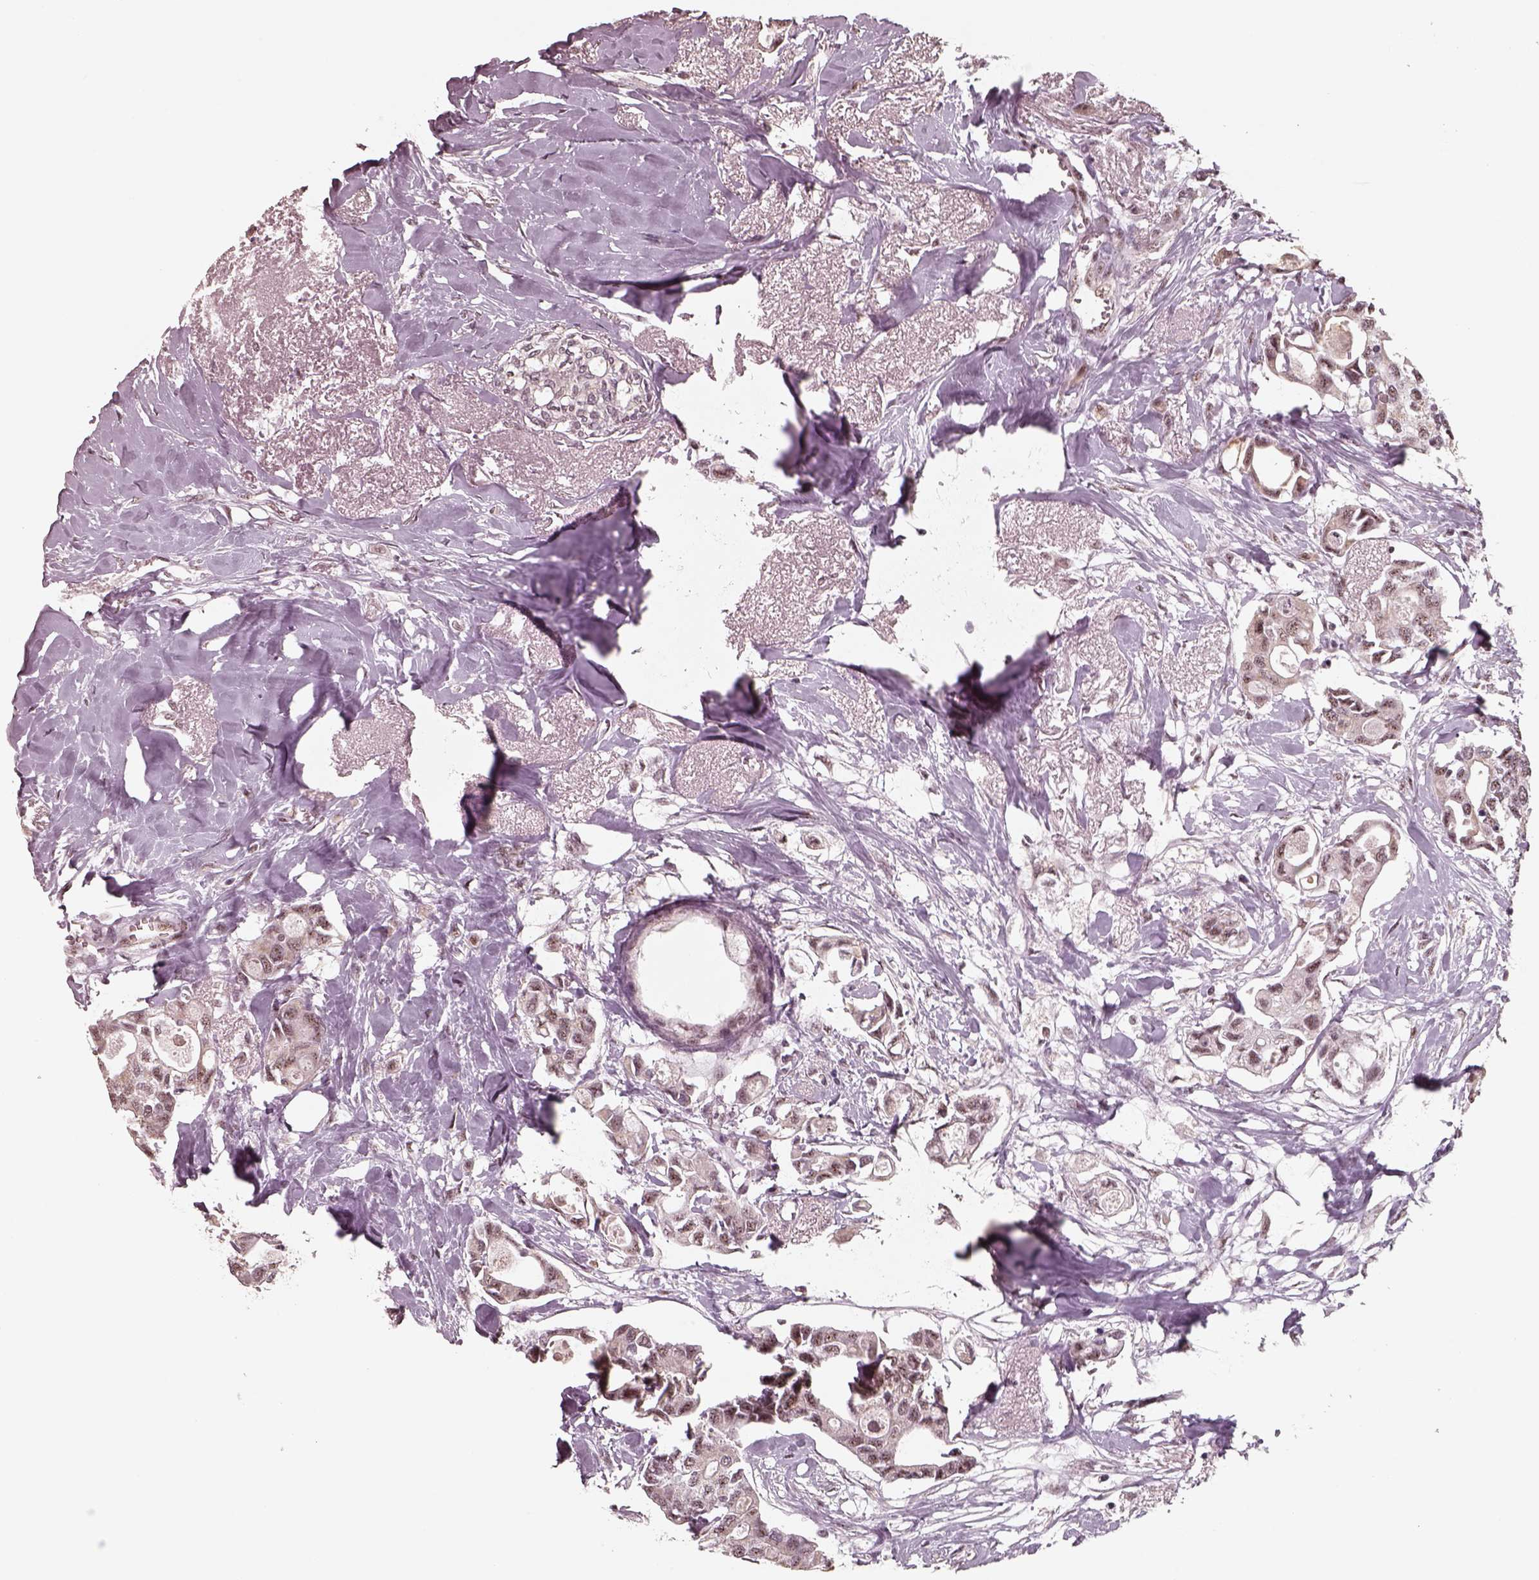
{"staining": {"intensity": "moderate", "quantity": ">75%", "location": "nuclear"}, "tissue": "breast cancer", "cell_type": "Tumor cells", "image_type": "cancer", "snomed": [{"axis": "morphology", "description": "Duct carcinoma"}, {"axis": "topography", "description": "Breast"}], "caption": "Breast cancer stained with a protein marker demonstrates moderate staining in tumor cells.", "gene": "ATXN7L3", "patient": {"sex": "female", "age": 83}}